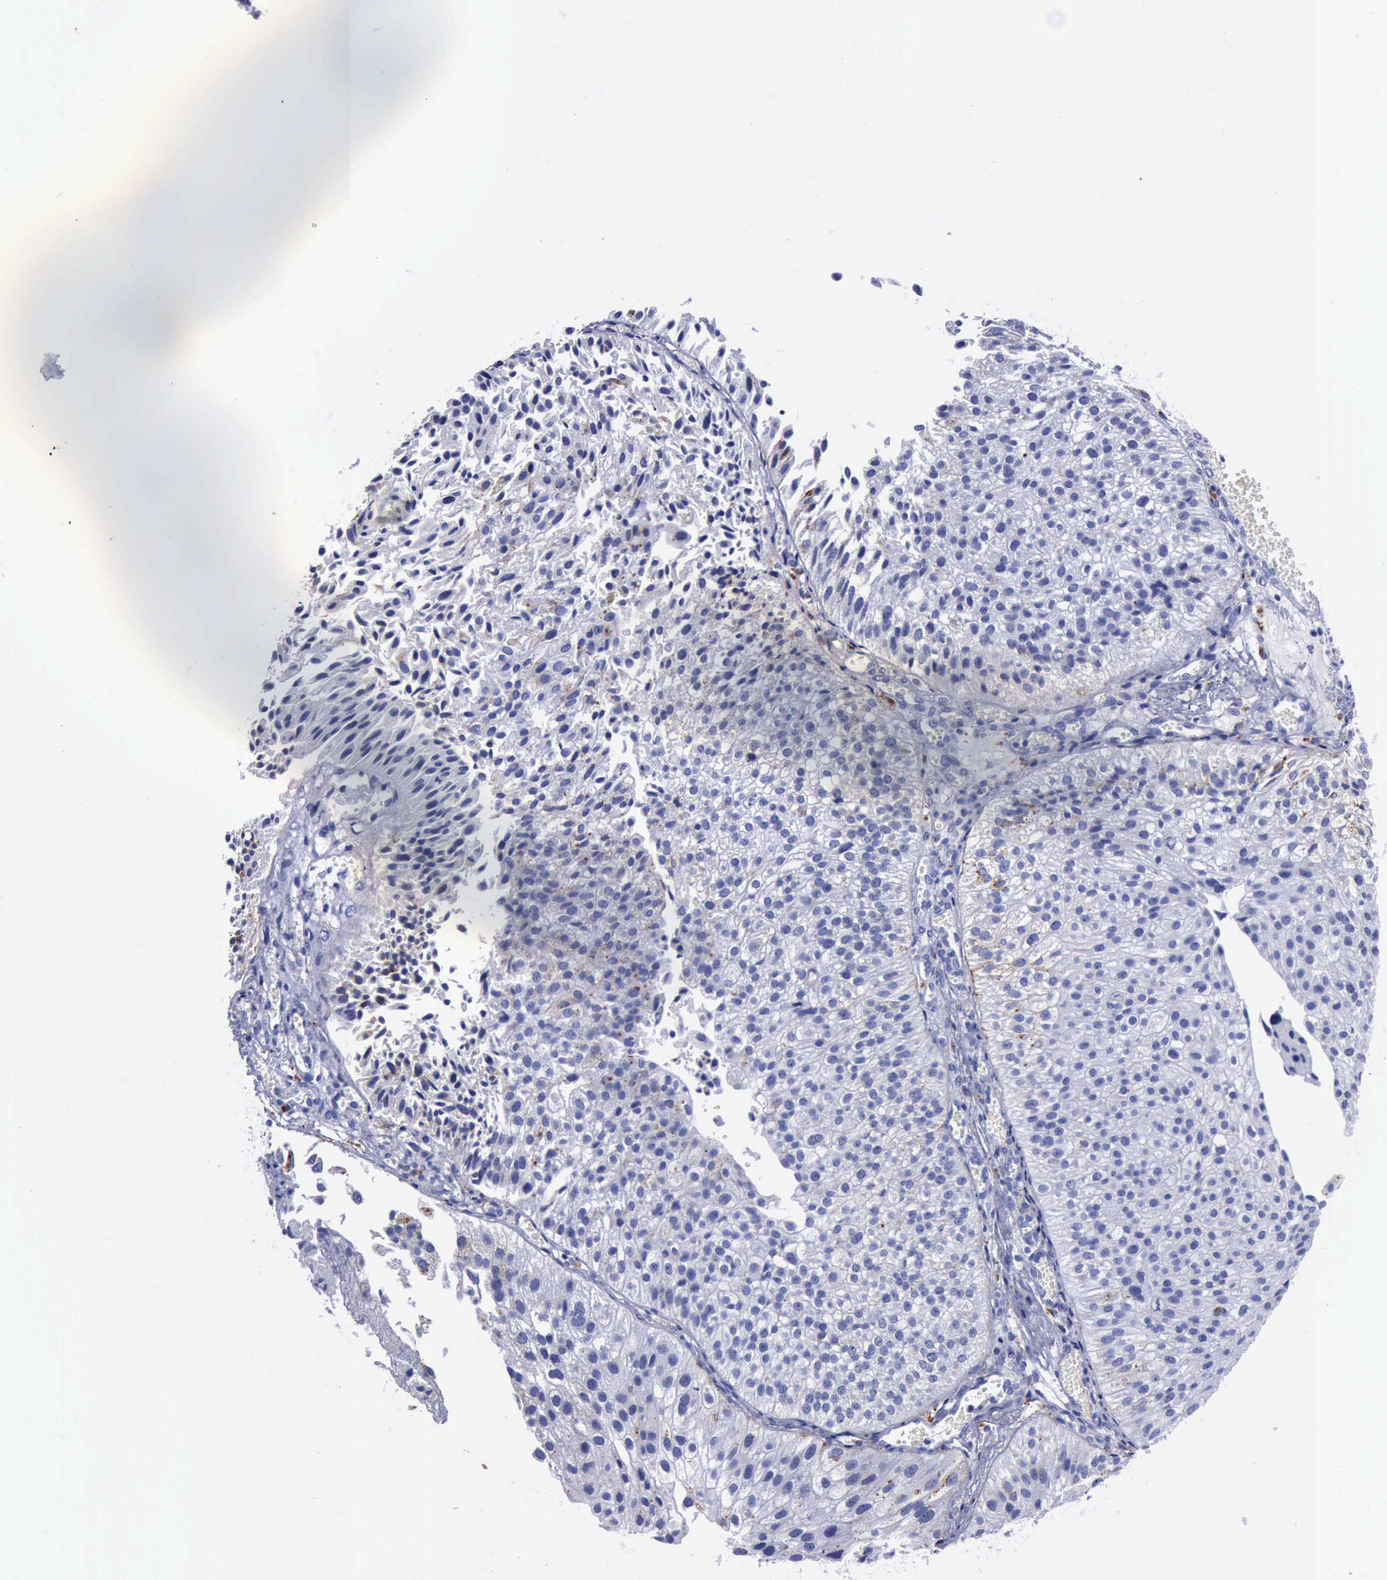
{"staining": {"intensity": "weak", "quantity": "<25%", "location": "cytoplasmic/membranous"}, "tissue": "urothelial cancer", "cell_type": "Tumor cells", "image_type": "cancer", "snomed": [{"axis": "morphology", "description": "Urothelial carcinoma, Low grade"}, {"axis": "topography", "description": "Urinary bladder"}], "caption": "A histopathology image of urothelial cancer stained for a protein exhibits no brown staining in tumor cells. The staining was performed using DAB to visualize the protein expression in brown, while the nuclei were stained in blue with hematoxylin (Magnification: 20x).", "gene": "CTSD", "patient": {"sex": "female", "age": 89}}